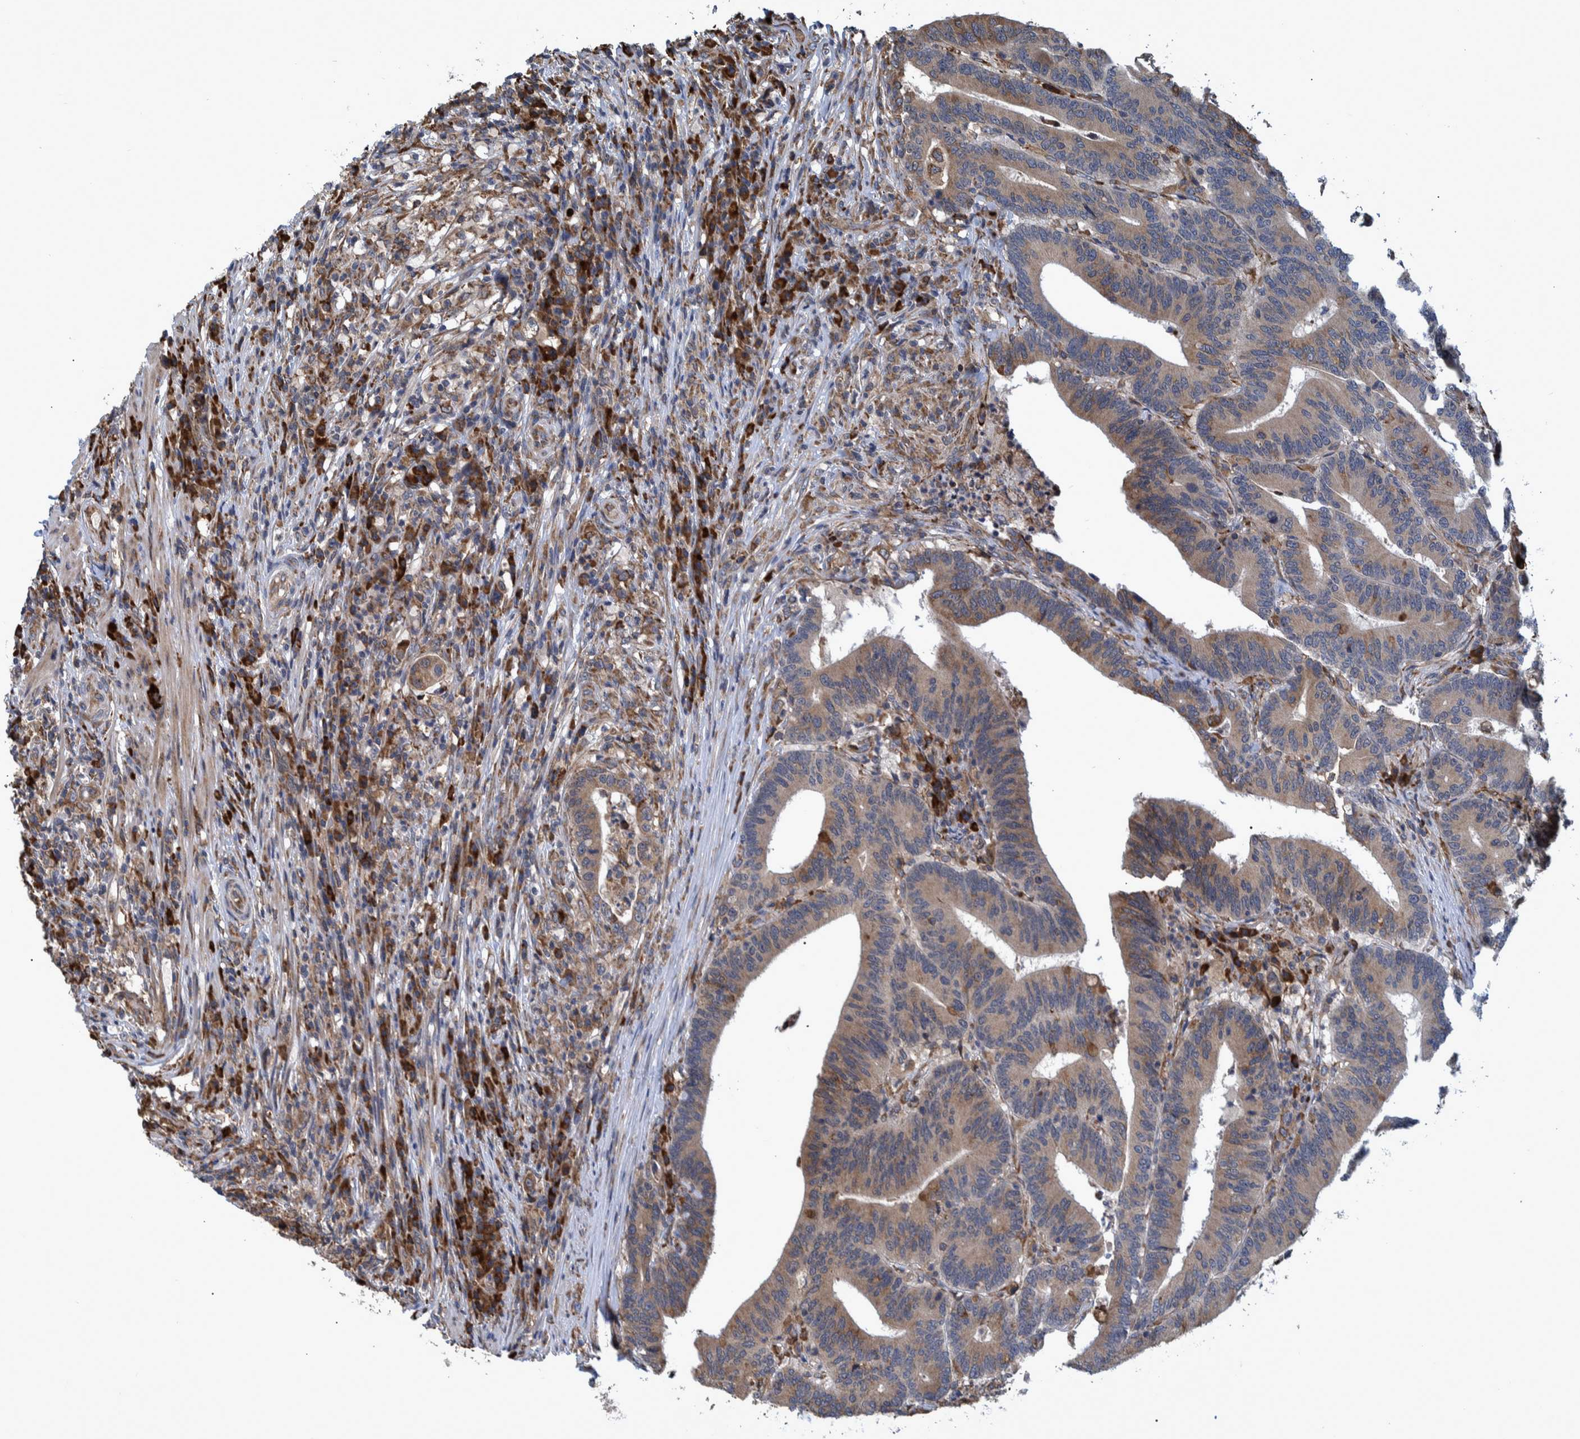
{"staining": {"intensity": "moderate", "quantity": ">75%", "location": "cytoplasmic/membranous"}, "tissue": "colorectal cancer", "cell_type": "Tumor cells", "image_type": "cancer", "snomed": [{"axis": "morphology", "description": "Adenocarcinoma, NOS"}, {"axis": "topography", "description": "Colon"}], "caption": "Immunohistochemical staining of adenocarcinoma (colorectal) demonstrates medium levels of moderate cytoplasmic/membranous protein expression in approximately >75% of tumor cells. The protein of interest is stained brown, and the nuclei are stained in blue (DAB IHC with brightfield microscopy, high magnification).", "gene": "SPAG5", "patient": {"sex": "female", "age": 66}}